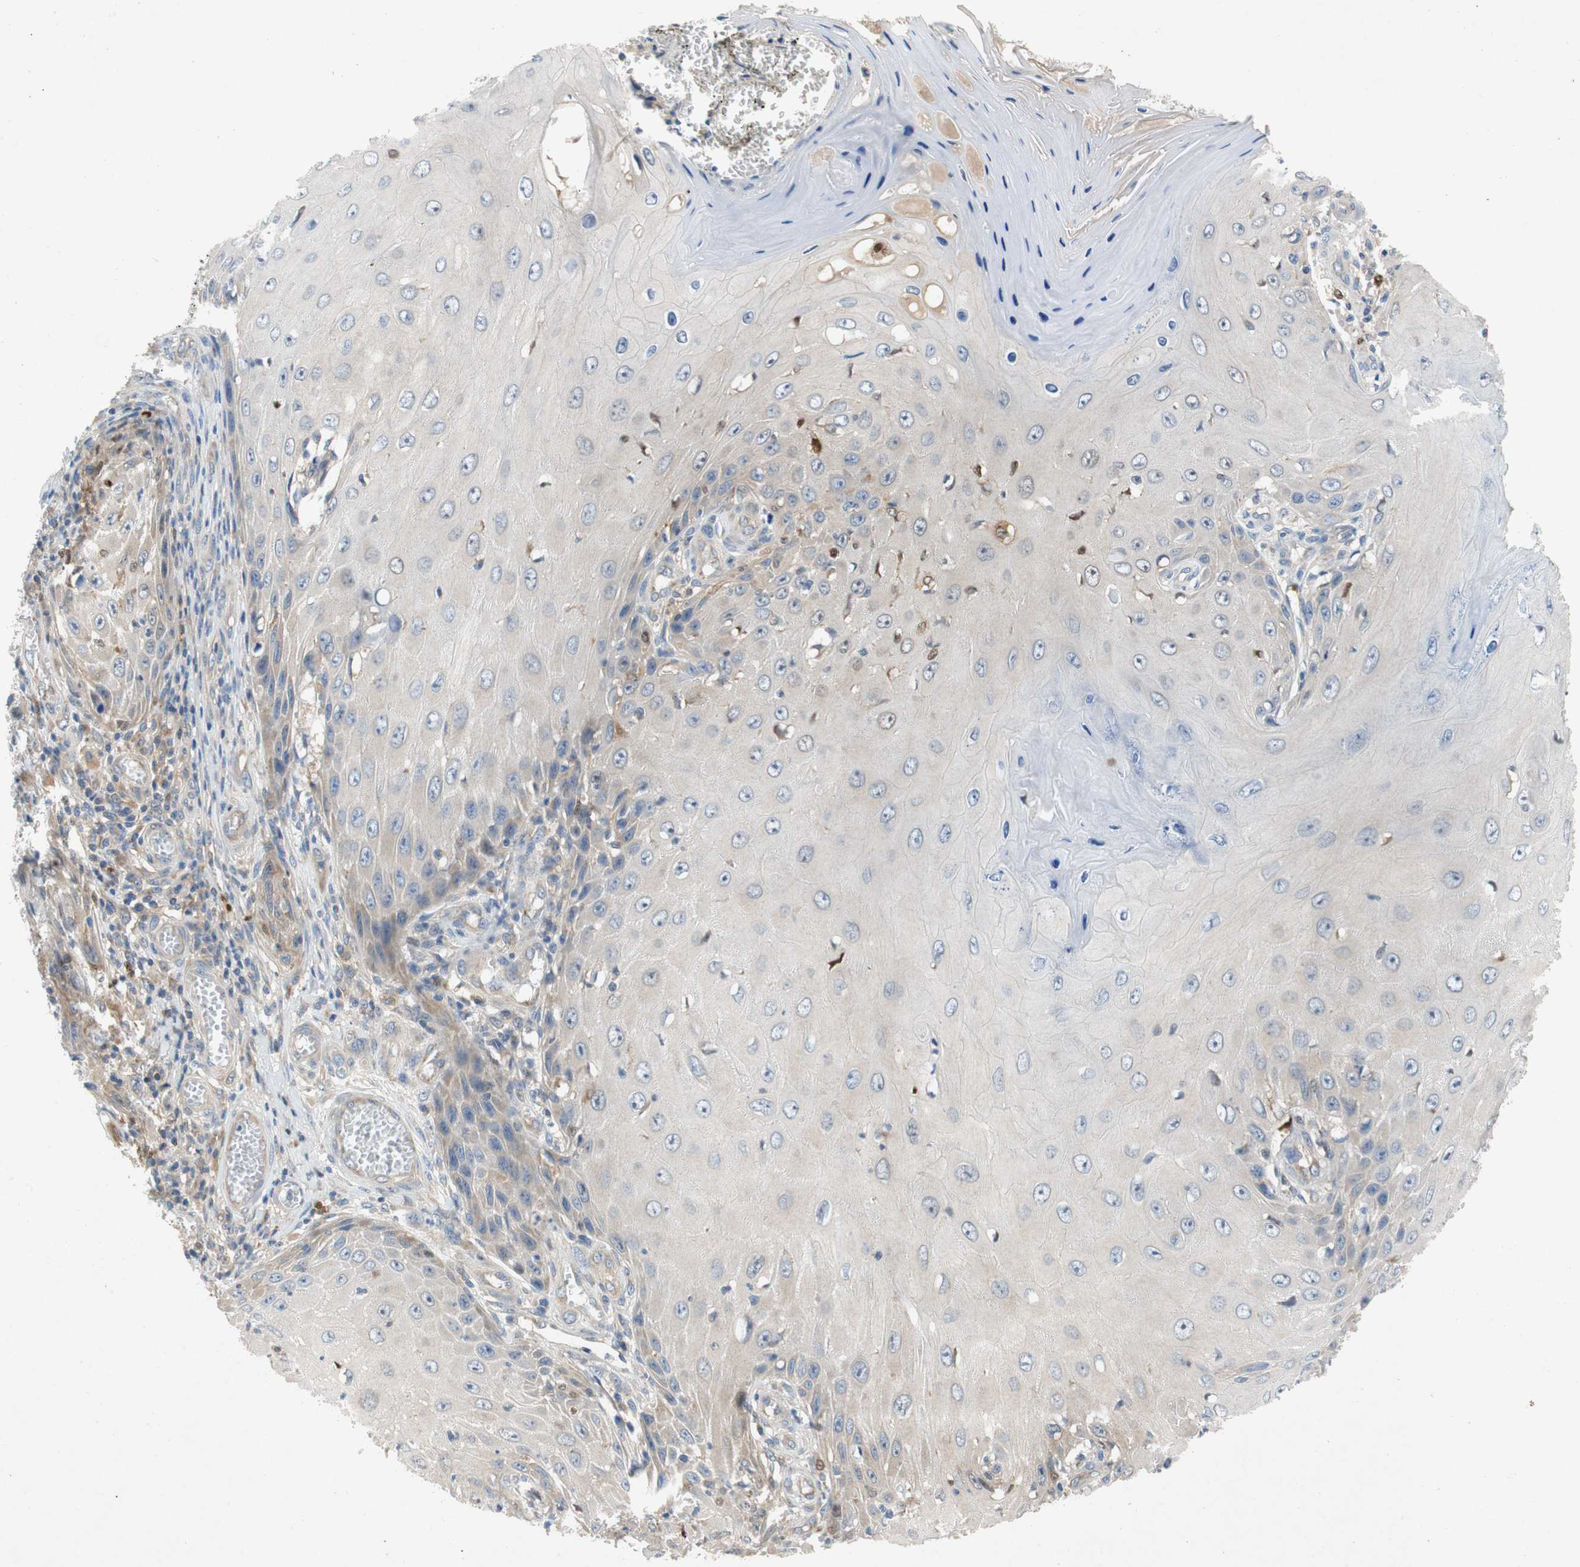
{"staining": {"intensity": "weak", "quantity": "<25%", "location": "cytoplasmic/membranous"}, "tissue": "skin cancer", "cell_type": "Tumor cells", "image_type": "cancer", "snomed": [{"axis": "morphology", "description": "Squamous cell carcinoma, NOS"}, {"axis": "topography", "description": "Skin"}], "caption": "High magnification brightfield microscopy of skin cancer stained with DAB (3,3'-diaminobenzidine) (brown) and counterstained with hematoxylin (blue): tumor cells show no significant positivity.", "gene": "RELB", "patient": {"sex": "female", "age": 73}}